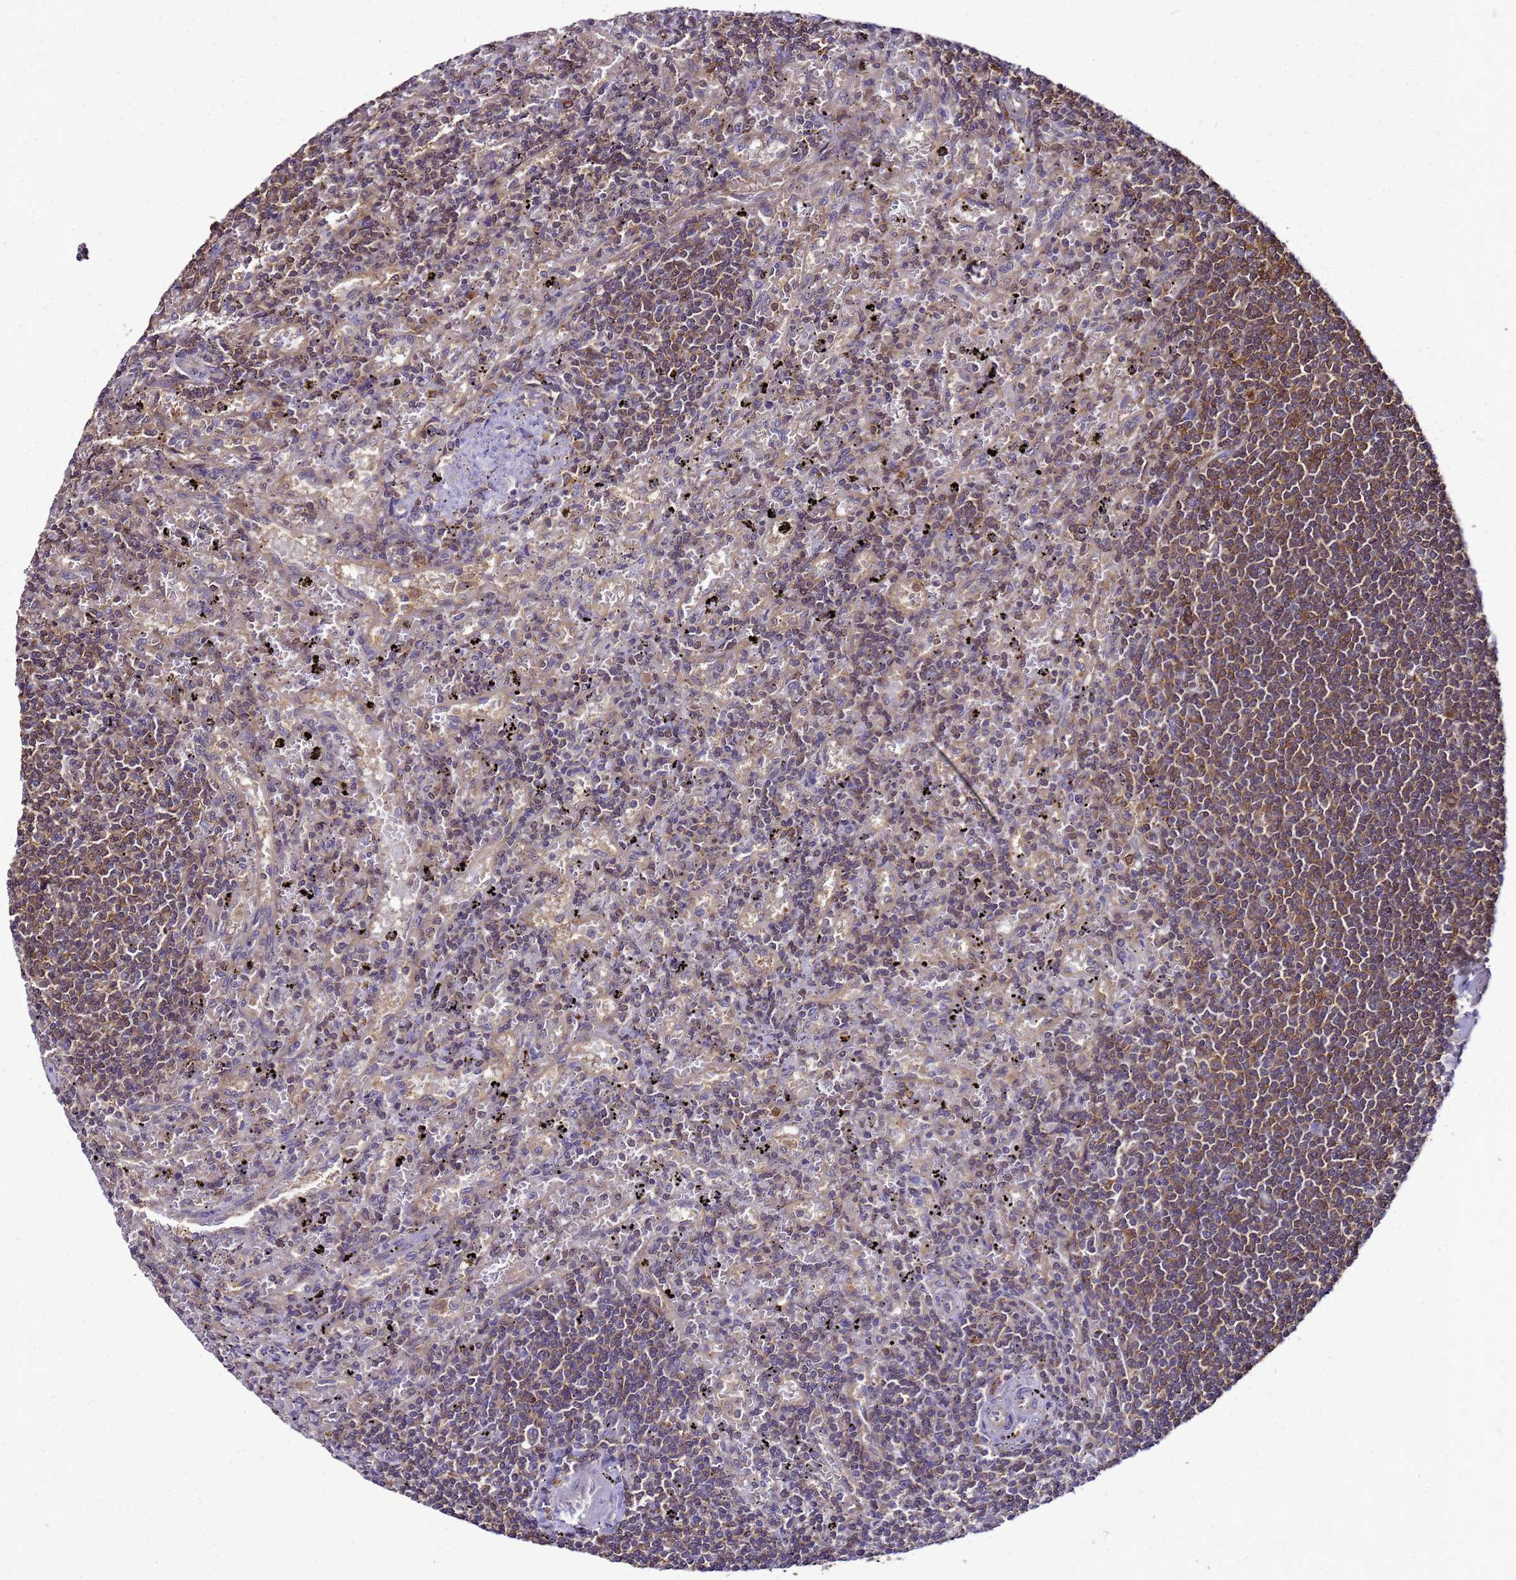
{"staining": {"intensity": "strong", "quantity": "25%-75%", "location": "cytoplasmic/membranous"}, "tissue": "lymphoma", "cell_type": "Tumor cells", "image_type": "cancer", "snomed": [{"axis": "morphology", "description": "Malignant lymphoma, non-Hodgkin's type, Low grade"}, {"axis": "topography", "description": "Spleen"}], "caption": "Immunohistochemistry (IHC) (DAB (3,3'-diaminobenzidine)) staining of human lymphoma exhibits strong cytoplasmic/membranous protein staining in approximately 25%-75% of tumor cells.", "gene": "TRABD", "patient": {"sex": "male", "age": 76}}